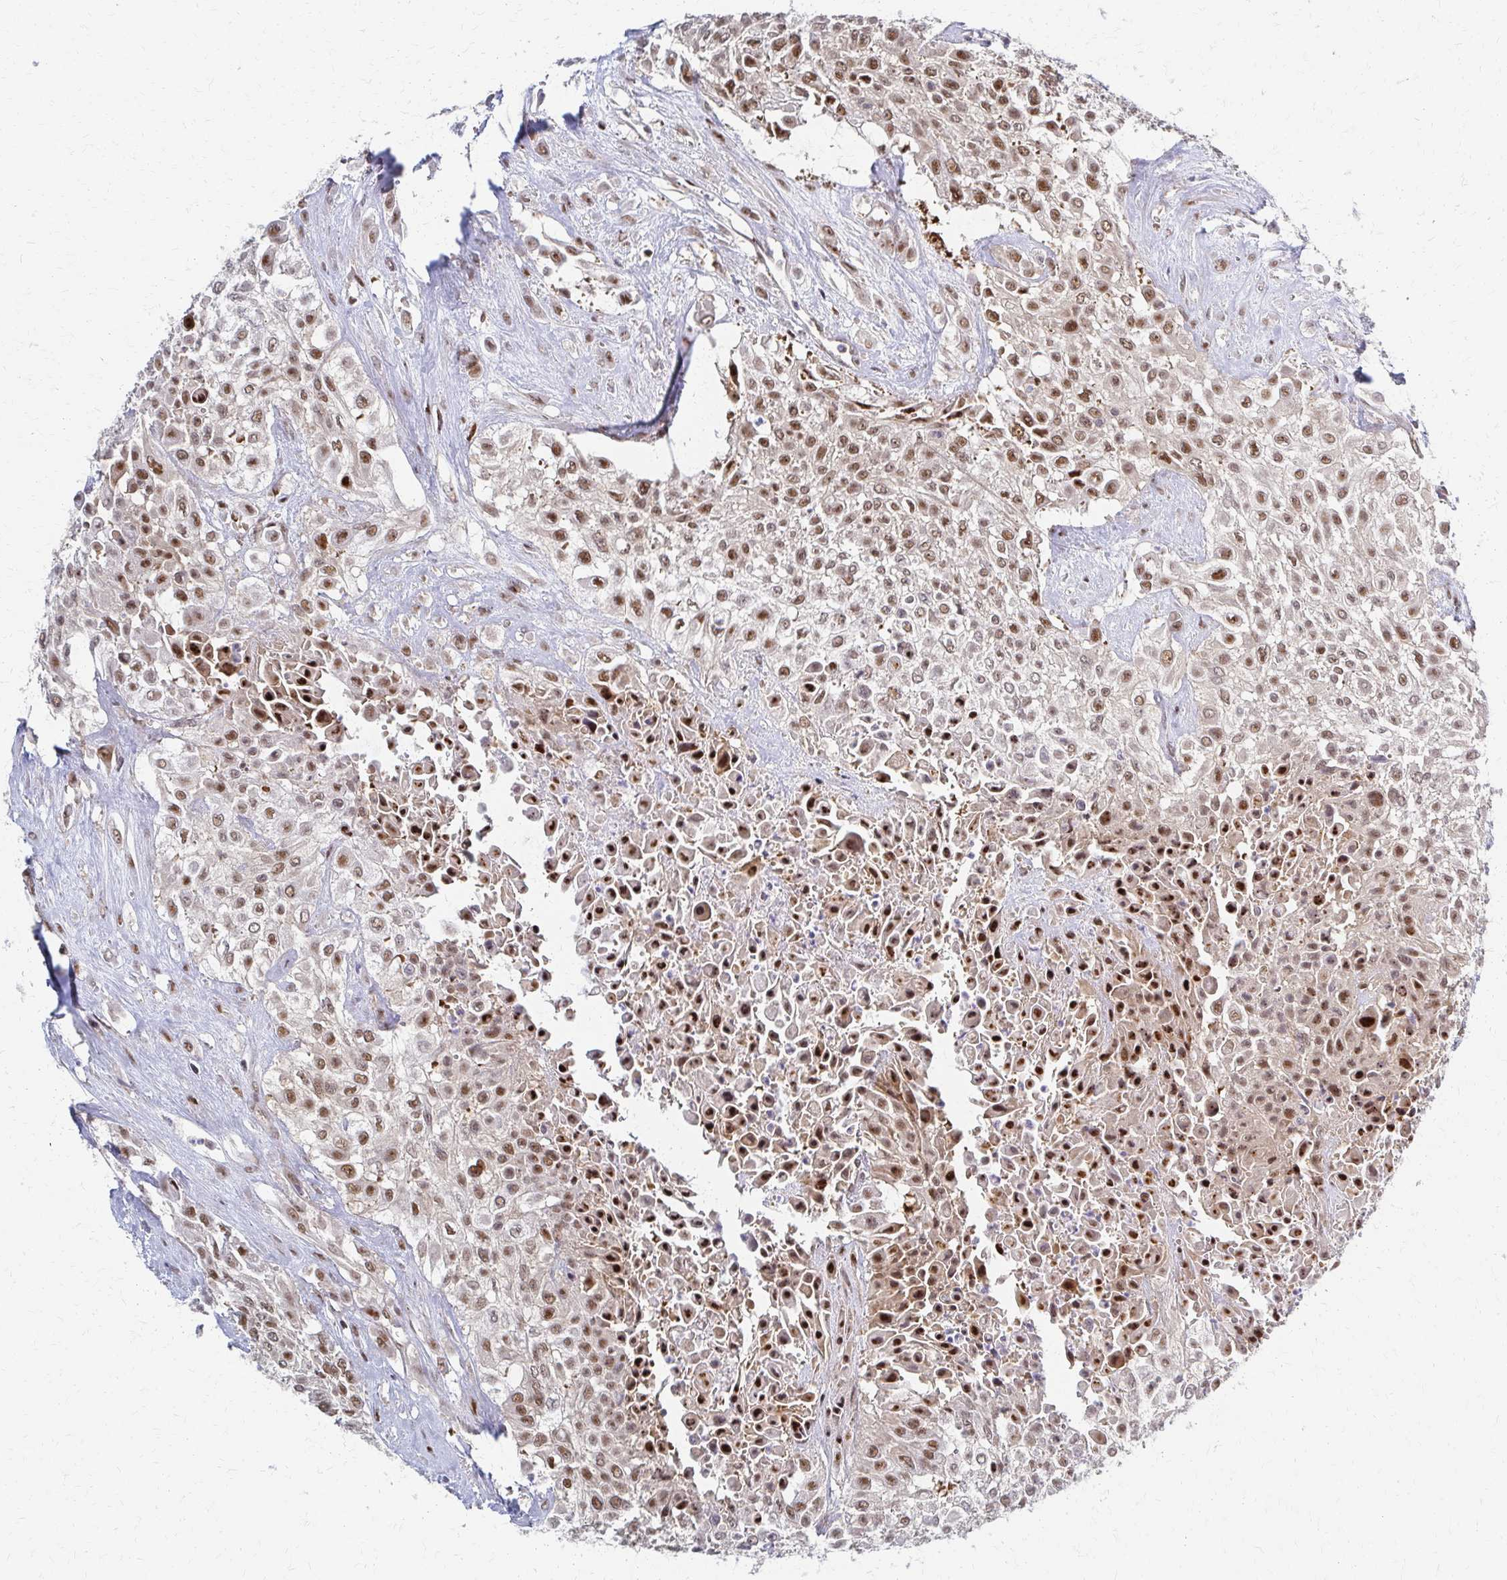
{"staining": {"intensity": "moderate", "quantity": ">75%", "location": "nuclear"}, "tissue": "urothelial cancer", "cell_type": "Tumor cells", "image_type": "cancer", "snomed": [{"axis": "morphology", "description": "Urothelial carcinoma, High grade"}, {"axis": "topography", "description": "Urinary bladder"}], "caption": "The histopathology image reveals a brown stain indicating the presence of a protein in the nuclear of tumor cells in high-grade urothelial carcinoma.", "gene": "PSMD7", "patient": {"sex": "male", "age": 57}}